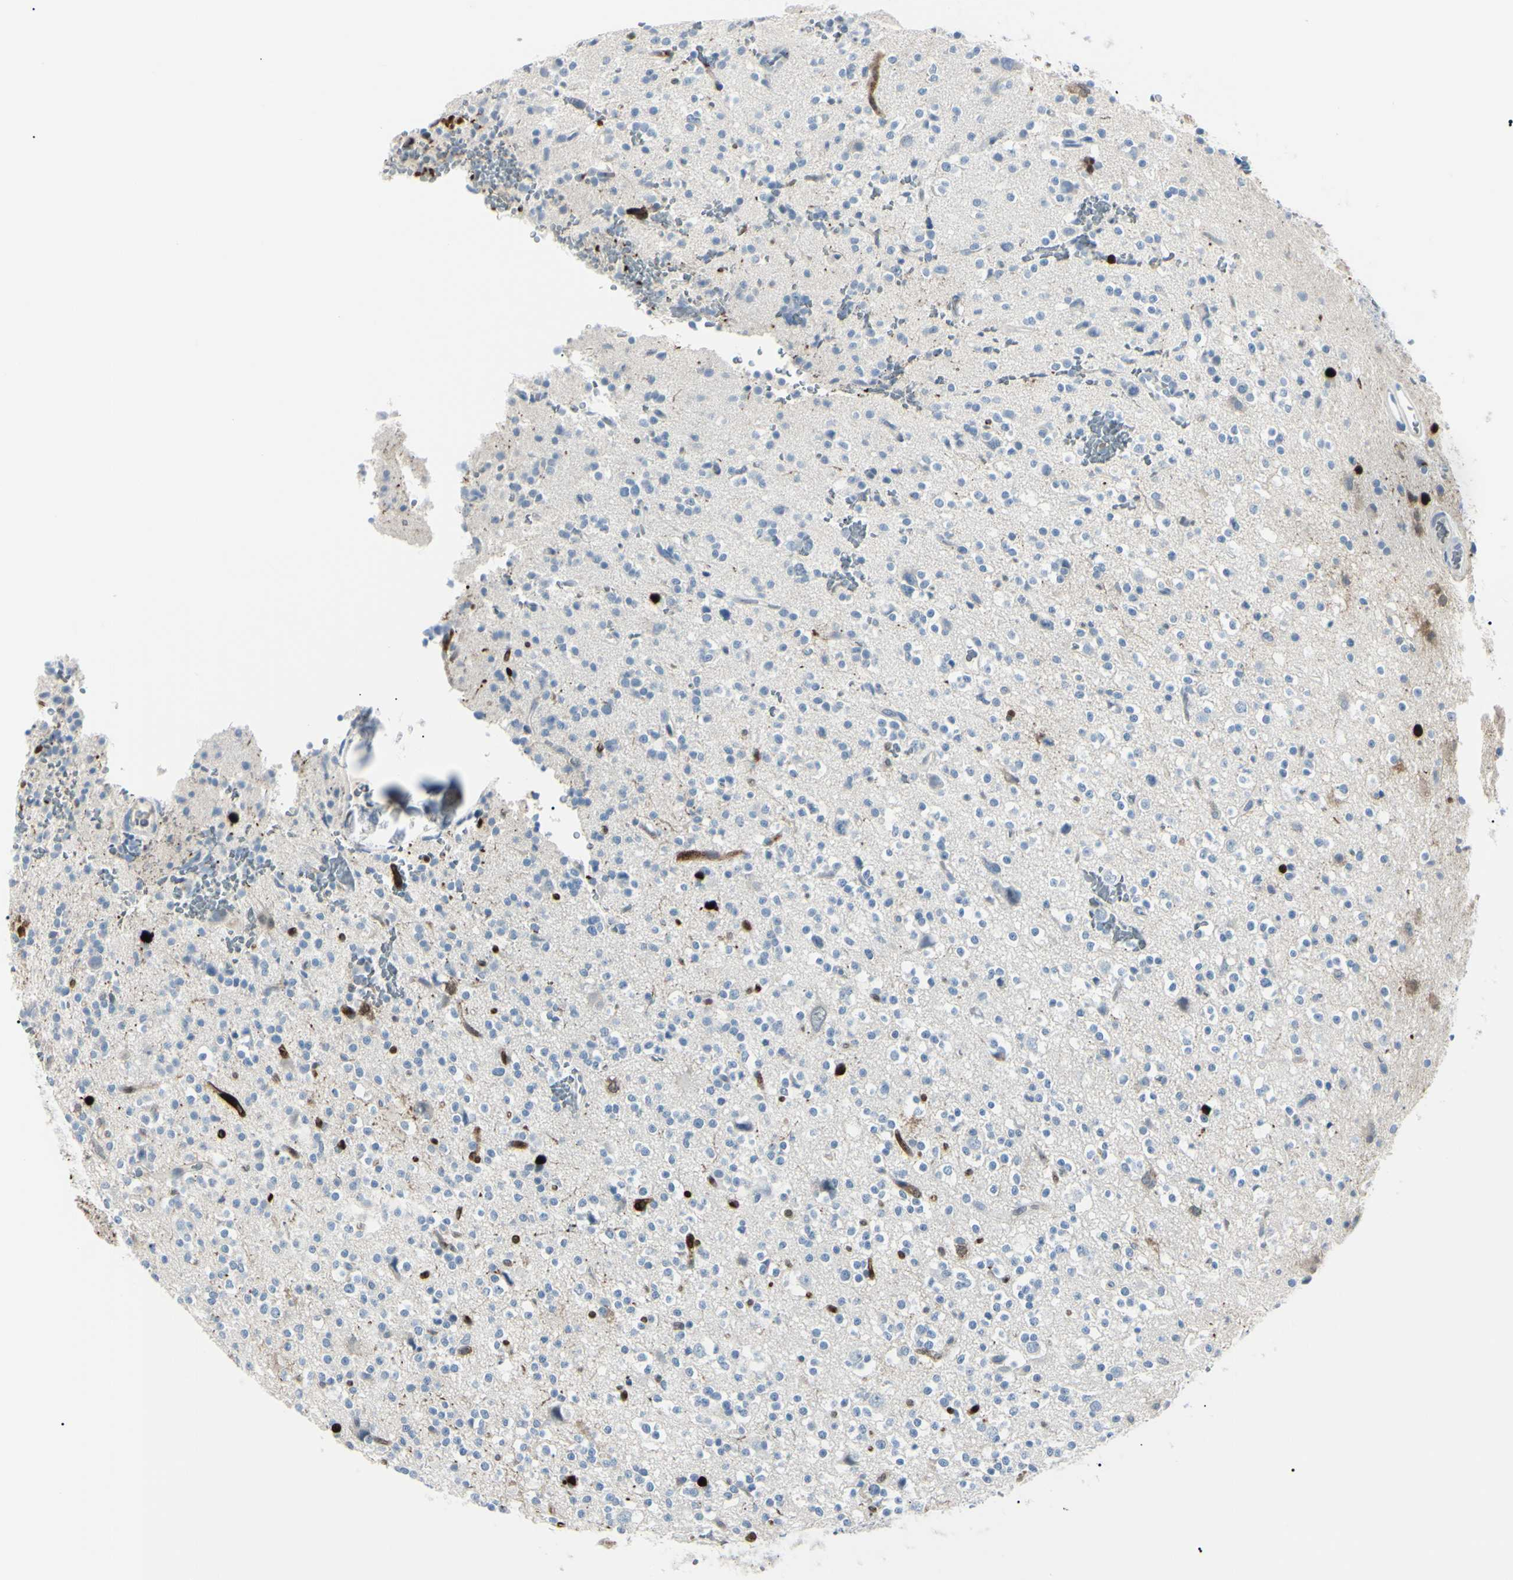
{"staining": {"intensity": "negative", "quantity": "none", "location": "none"}, "tissue": "glioma", "cell_type": "Tumor cells", "image_type": "cancer", "snomed": [{"axis": "morphology", "description": "Glioma, malignant, High grade"}, {"axis": "topography", "description": "Brain"}], "caption": "Tumor cells show no significant protein positivity in malignant glioma (high-grade). Brightfield microscopy of IHC stained with DAB (3,3'-diaminobenzidine) (brown) and hematoxylin (blue), captured at high magnification.", "gene": "CA2", "patient": {"sex": "male", "age": 47}}